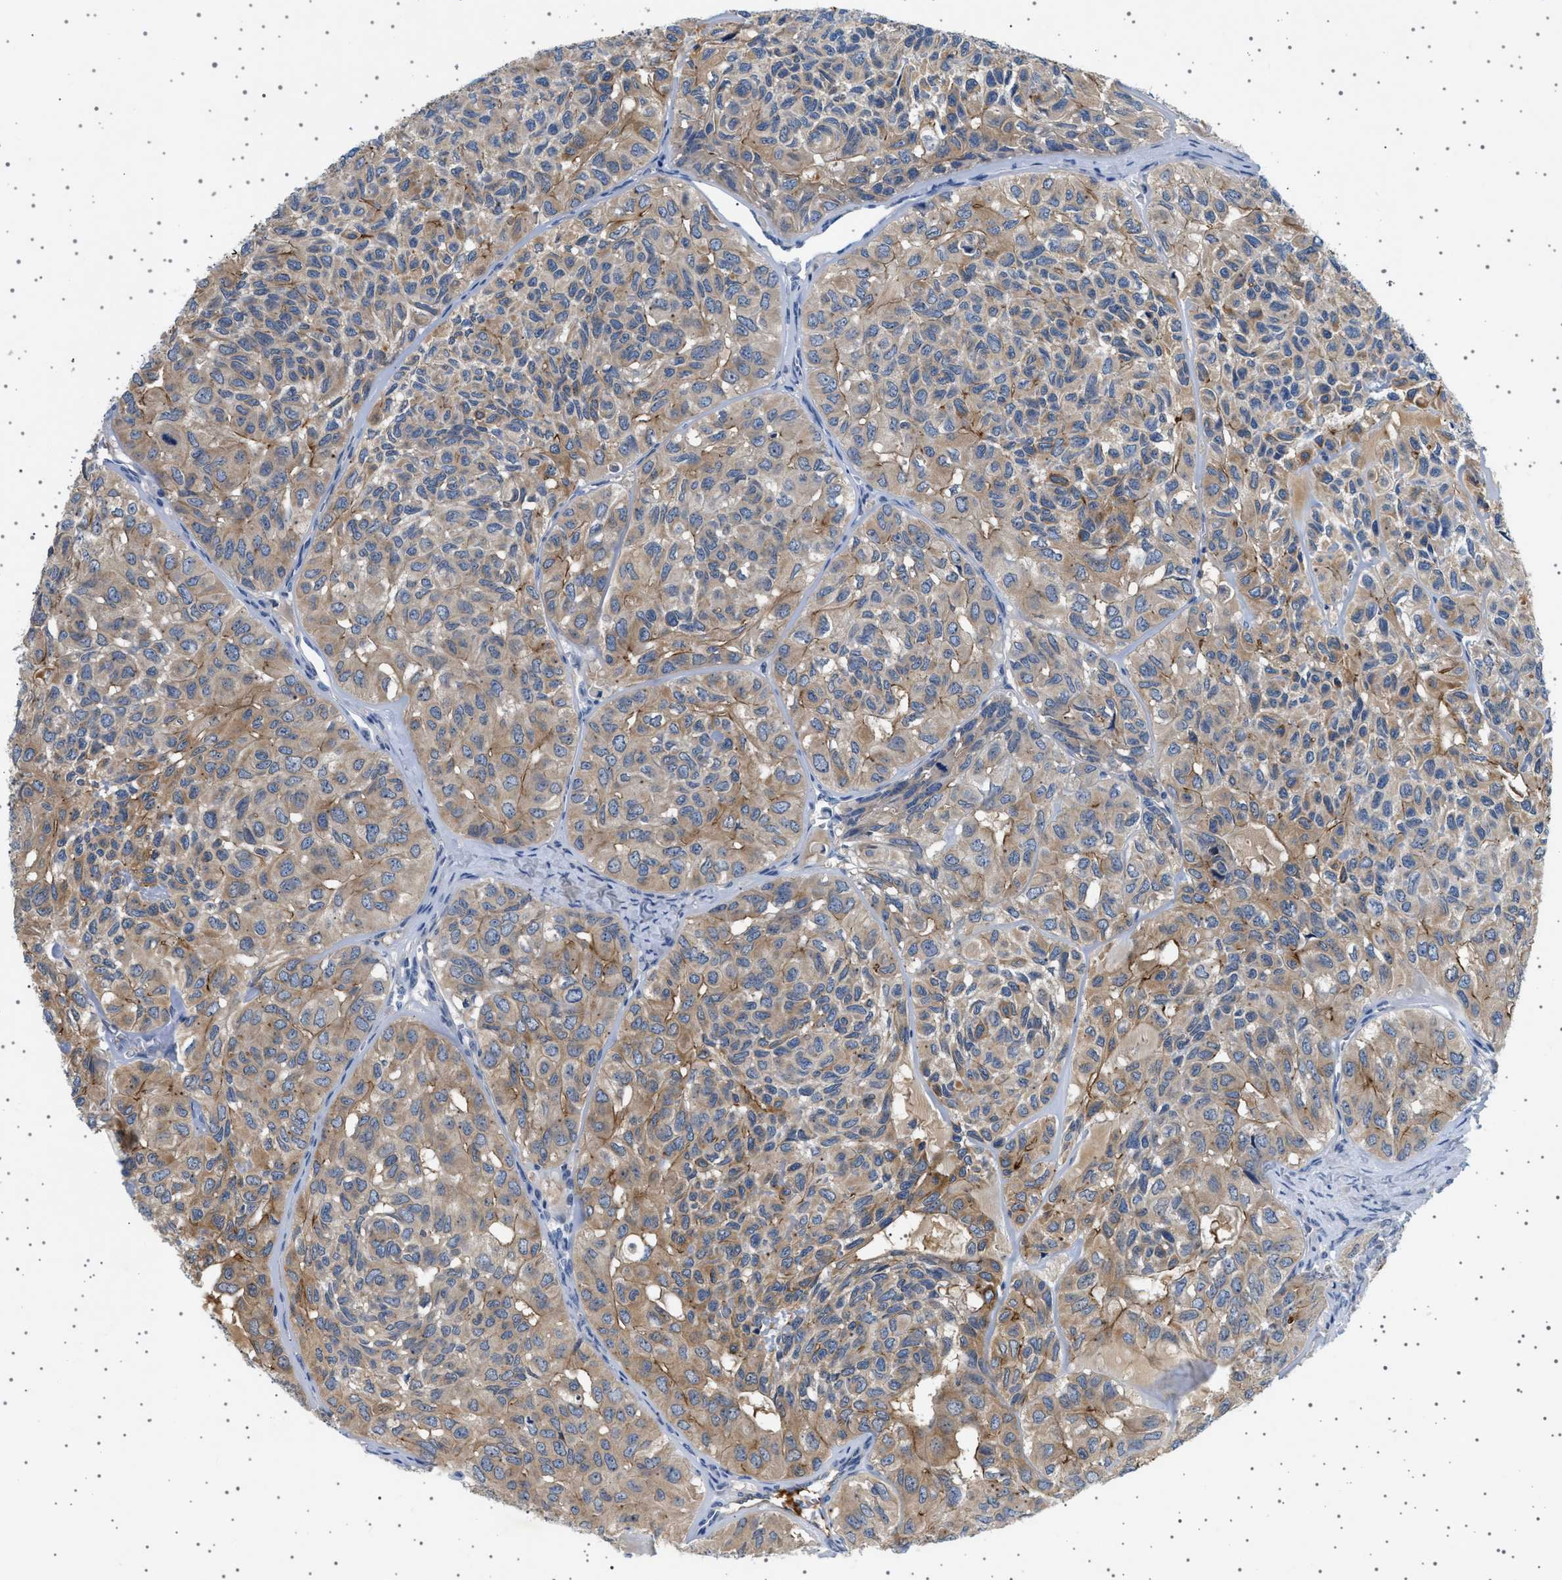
{"staining": {"intensity": "moderate", "quantity": ">75%", "location": "cytoplasmic/membranous"}, "tissue": "head and neck cancer", "cell_type": "Tumor cells", "image_type": "cancer", "snomed": [{"axis": "morphology", "description": "Adenocarcinoma, NOS"}, {"axis": "topography", "description": "Salivary gland, NOS"}, {"axis": "topography", "description": "Head-Neck"}], "caption": "Immunohistochemical staining of human head and neck cancer (adenocarcinoma) demonstrates moderate cytoplasmic/membranous protein positivity in about >75% of tumor cells.", "gene": "PLPP6", "patient": {"sex": "female", "age": 76}}